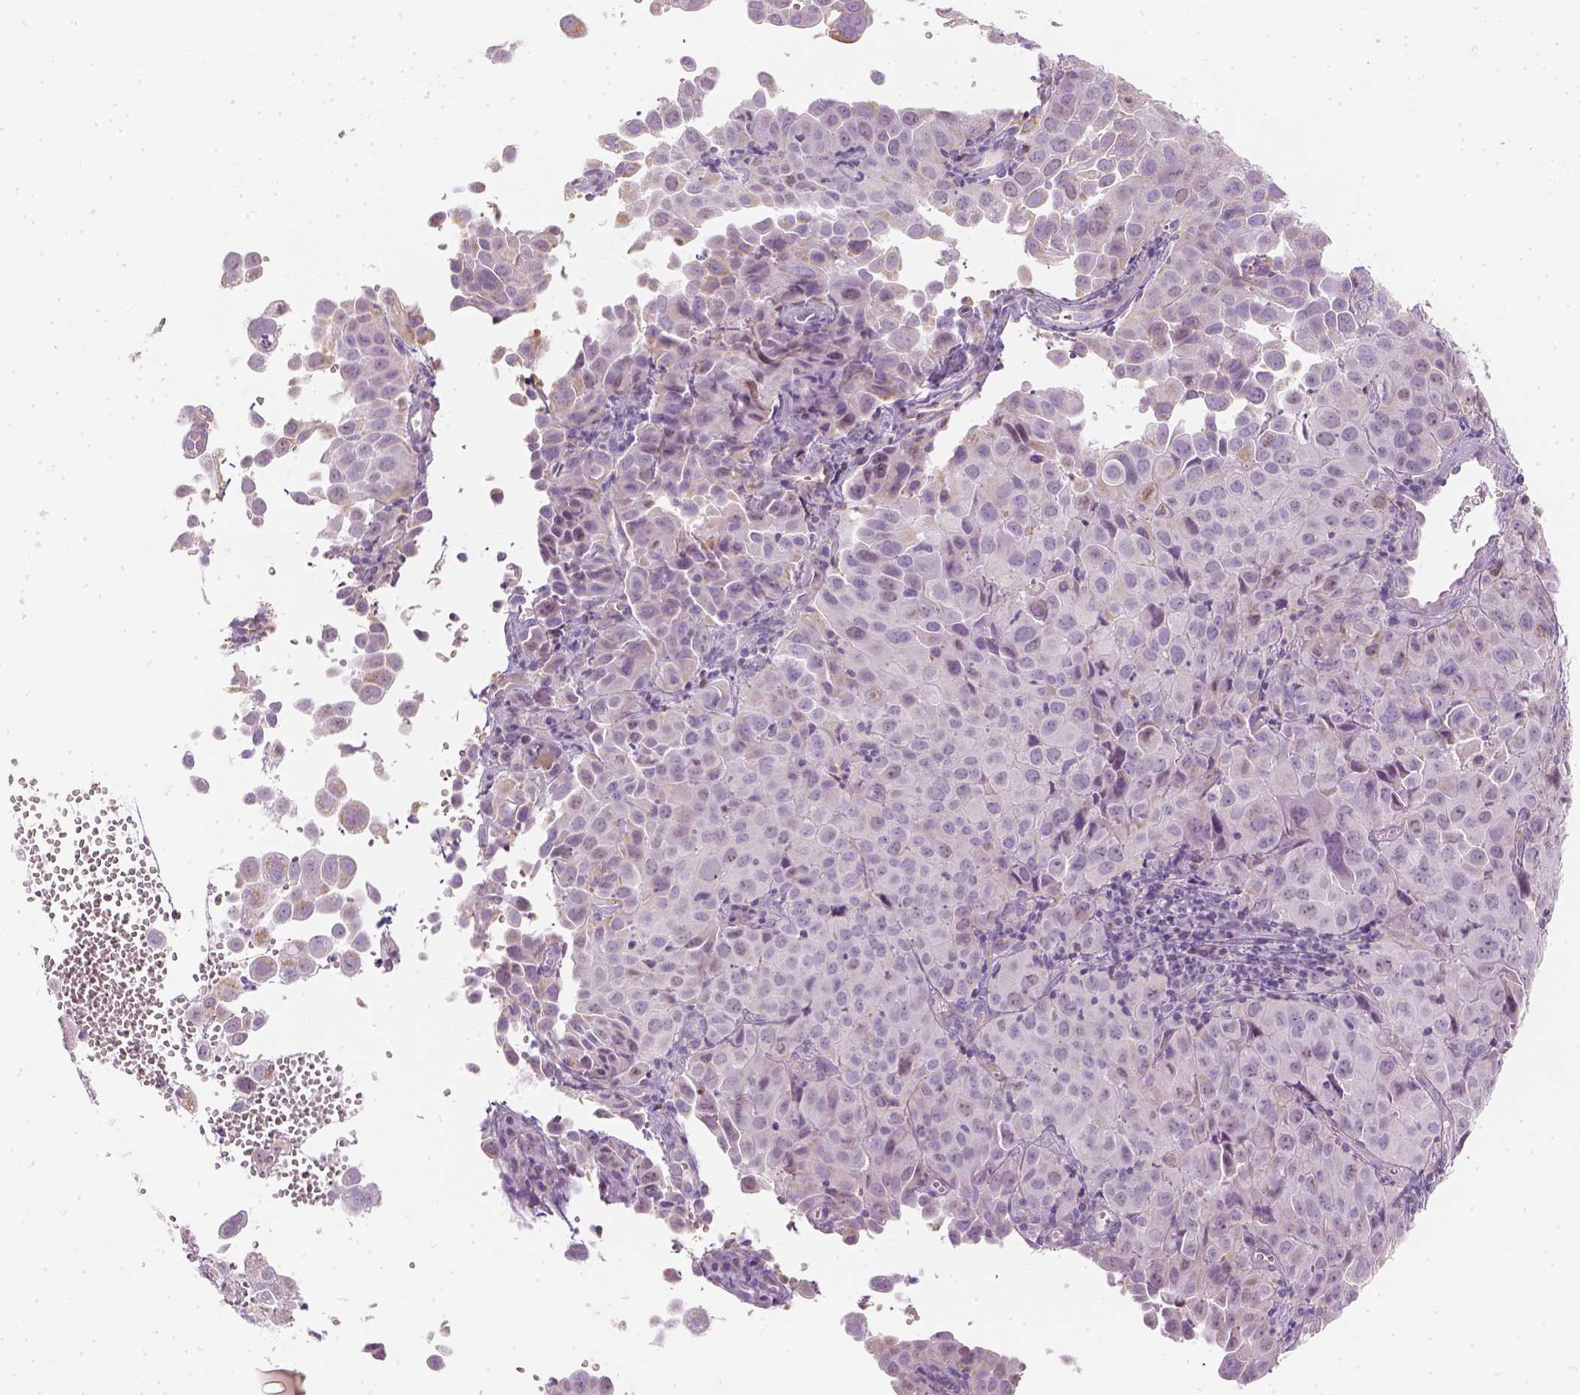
{"staining": {"intensity": "weak", "quantity": "<25%", "location": "cytoplasmic/membranous"}, "tissue": "cervical cancer", "cell_type": "Tumor cells", "image_type": "cancer", "snomed": [{"axis": "morphology", "description": "Squamous cell carcinoma, NOS"}, {"axis": "topography", "description": "Cervix"}], "caption": "A histopathology image of human cervical cancer (squamous cell carcinoma) is negative for staining in tumor cells.", "gene": "LCA5", "patient": {"sex": "female", "age": 55}}